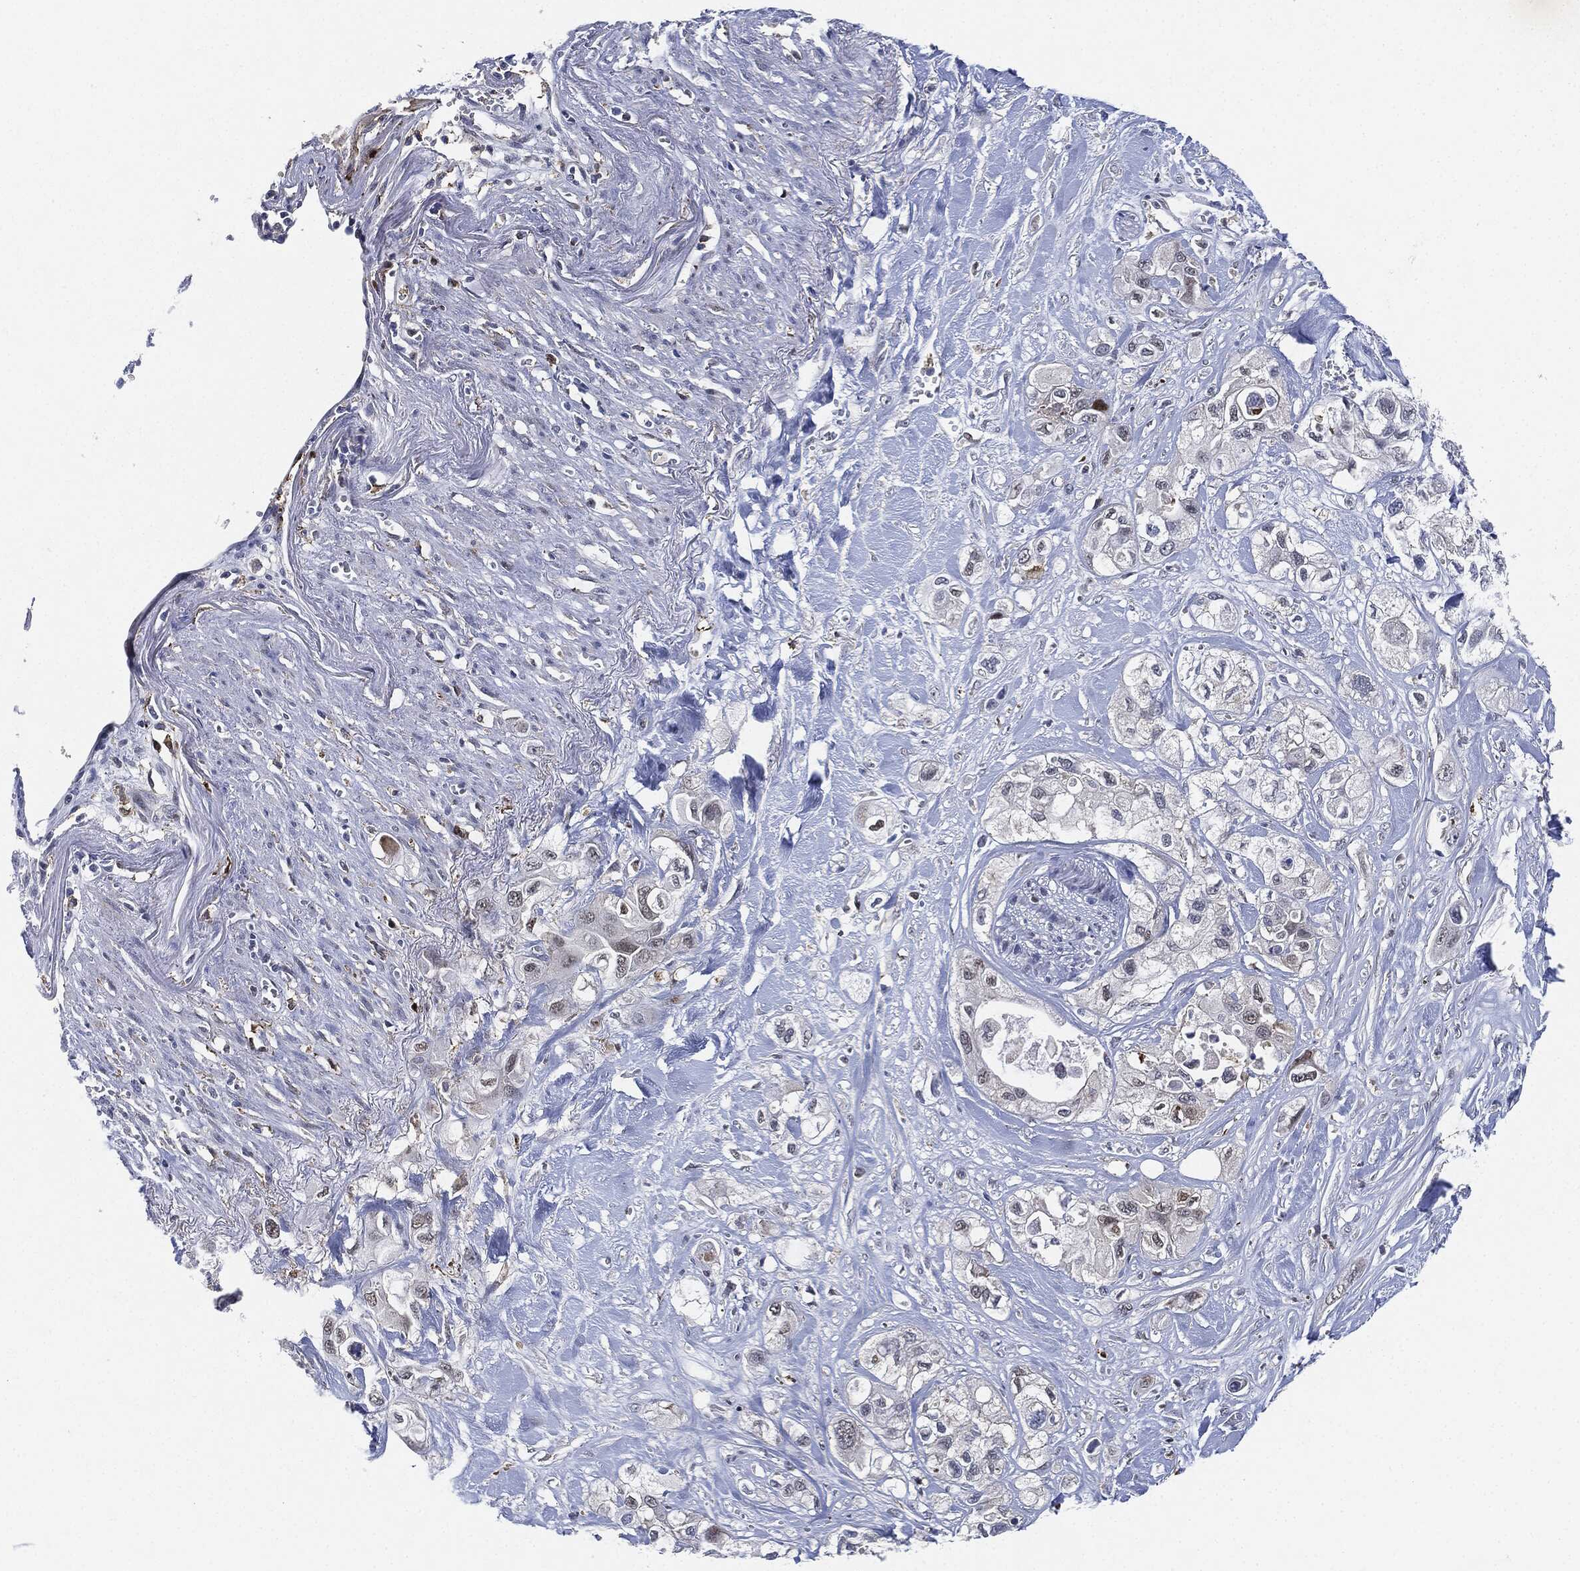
{"staining": {"intensity": "negative", "quantity": "none", "location": "none"}, "tissue": "pancreatic cancer", "cell_type": "Tumor cells", "image_type": "cancer", "snomed": [{"axis": "morphology", "description": "Adenocarcinoma, NOS"}, {"axis": "topography", "description": "Pancreas"}], "caption": "Pancreatic cancer (adenocarcinoma) was stained to show a protein in brown. There is no significant staining in tumor cells.", "gene": "NANOS3", "patient": {"sex": "male", "age": 72}}